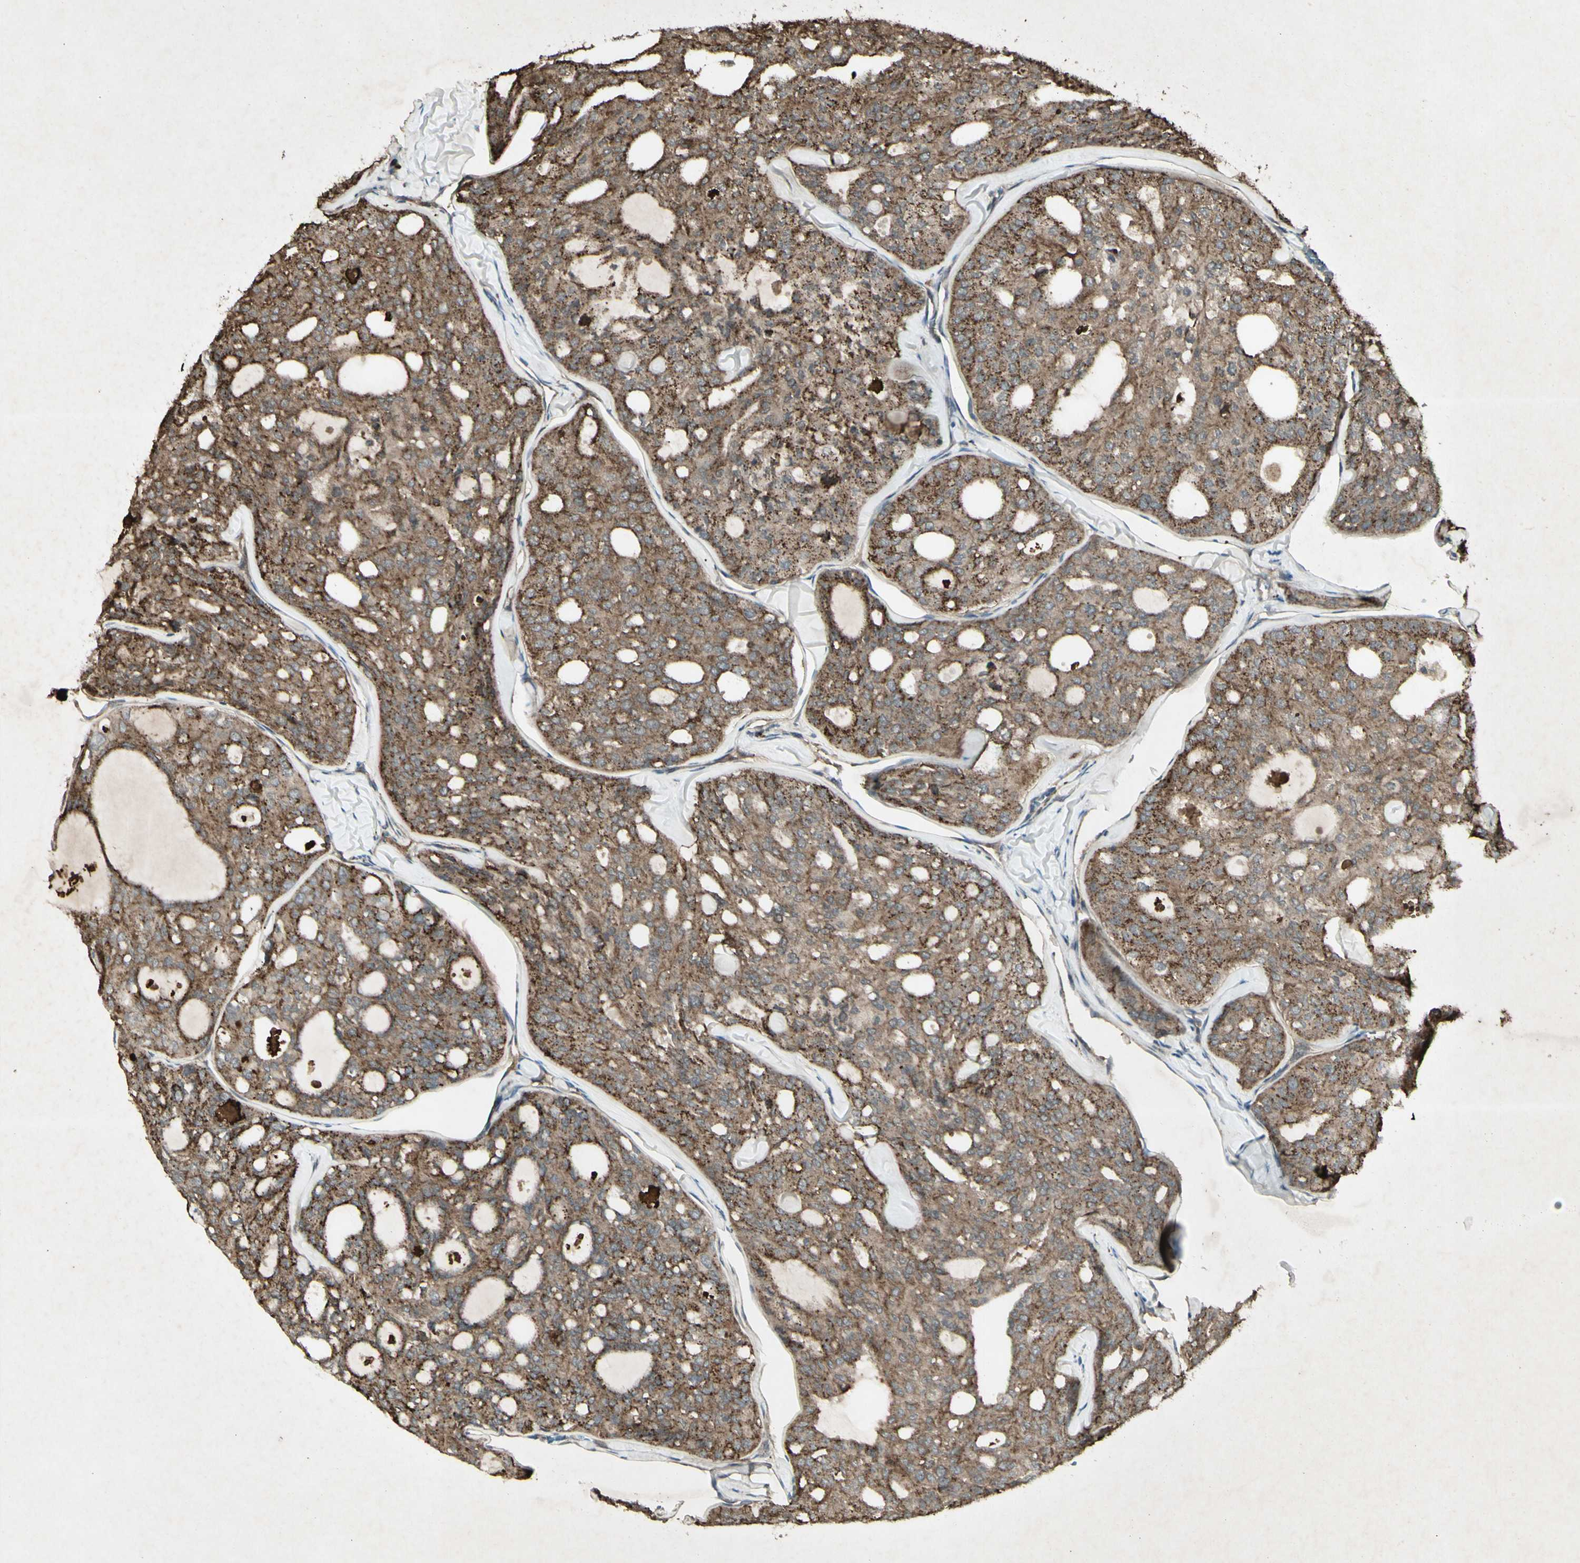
{"staining": {"intensity": "moderate", "quantity": ">75%", "location": "cytoplasmic/membranous"}, "tissue": "thyroid cancer", "cell_type": "Tumor cells", "image_type": "cancer", "snomed": [{"axis": "morphology", "description": "Follicular adenoma carcinoma, NOS"}, {"axis": "topography", "description": "Thyroid gland"}], "caption": "Moderate cytoplasmic/membranous positivity for a protein is seen in about >75% of tumor cells of follicular adenoma carcinoma (thyroid) using immunohistochemistry.", "gene": "JAG1", "patient": {"sex": "male", "age": 75}}